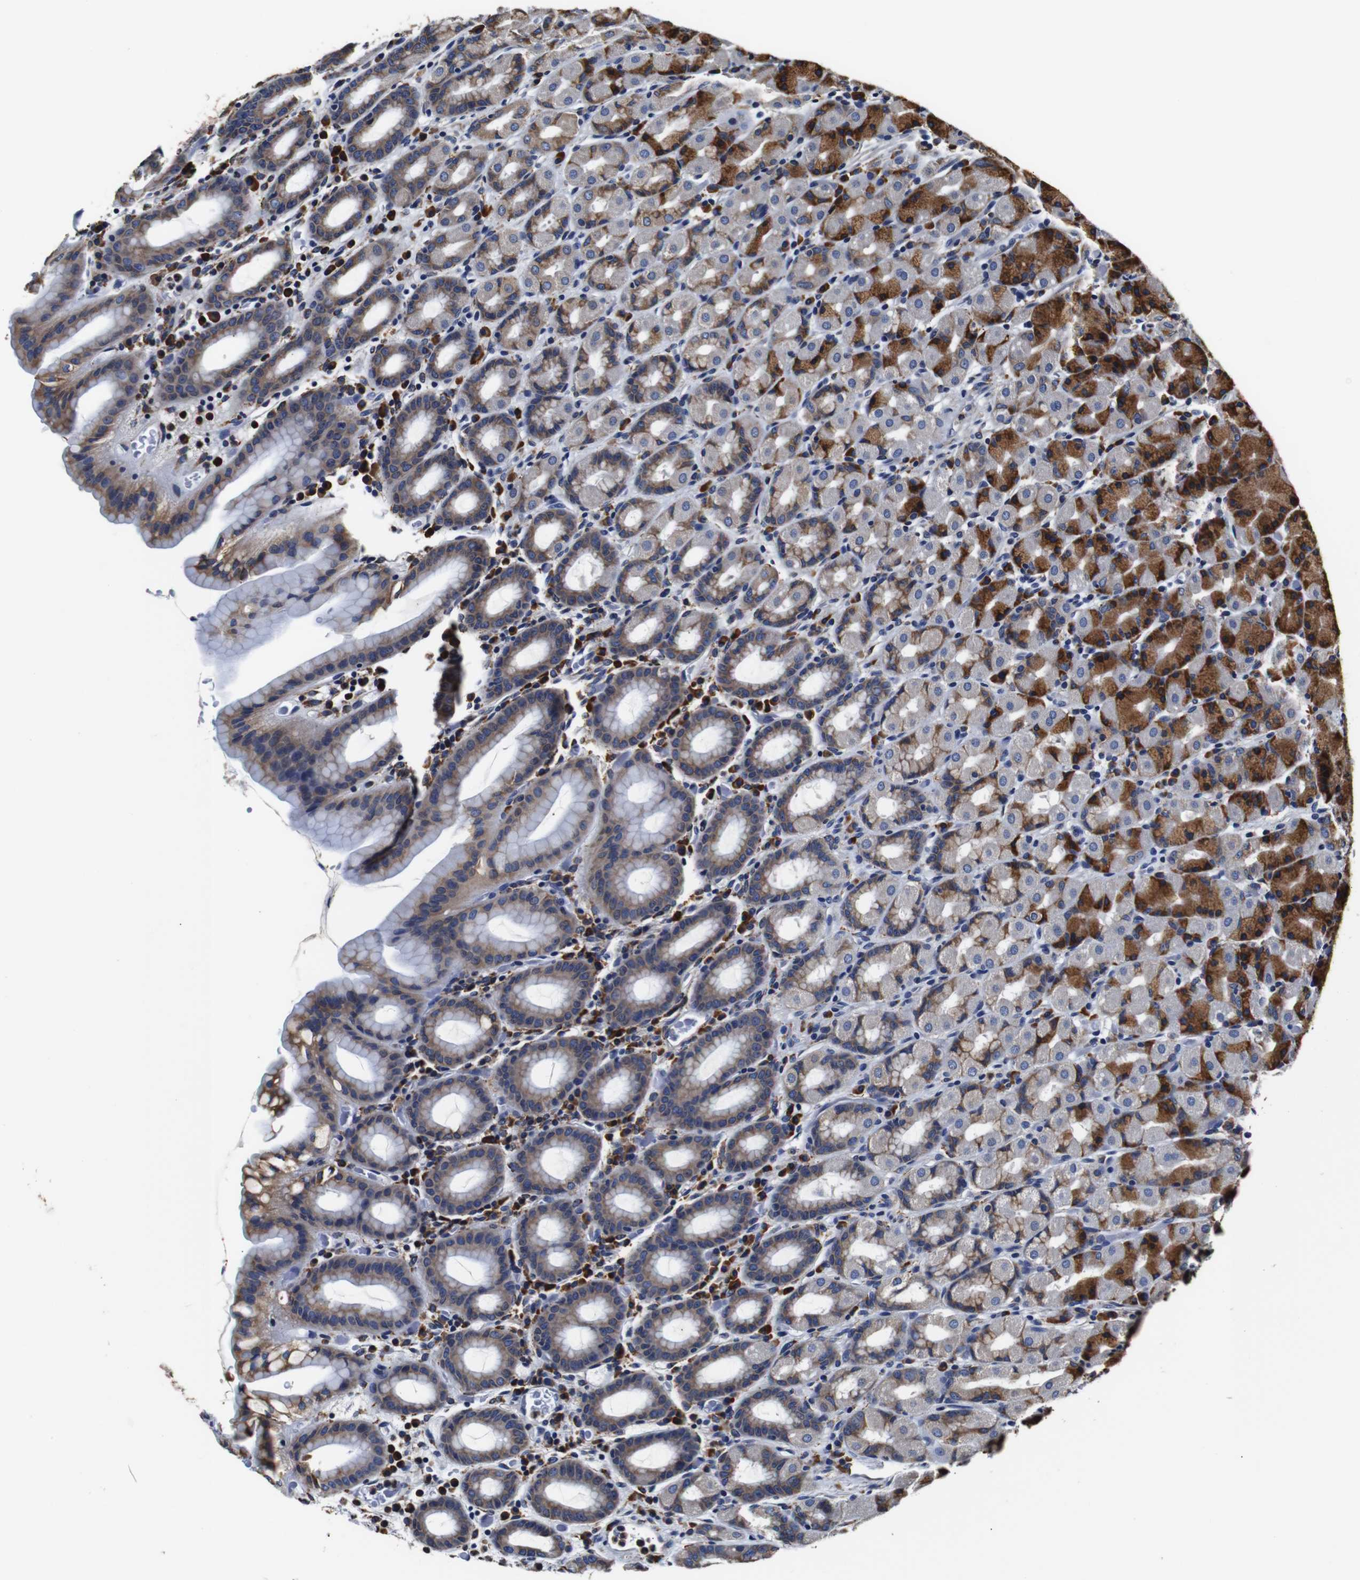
{"staining": {"intensity": "moderate", "quantity": "25%-75%", "location": "cytoplasmic/membranous"}, "tissue": "stomach", "cell_type": "Glandular cells", "image_type": "normal", "snomed": [{"axis": "morphology", "description": "Normal tissue, NOS"}, {"axis": "topography", "description": "Stomach, upper"}], "caption": "Glandular cells display medium levels of moderate cytoplasmic/membranous staining in about 25%-75% of cells in unremarkable stomach.", "gene": "PPIB", "patient": {"sex": "male", "age": 68}}